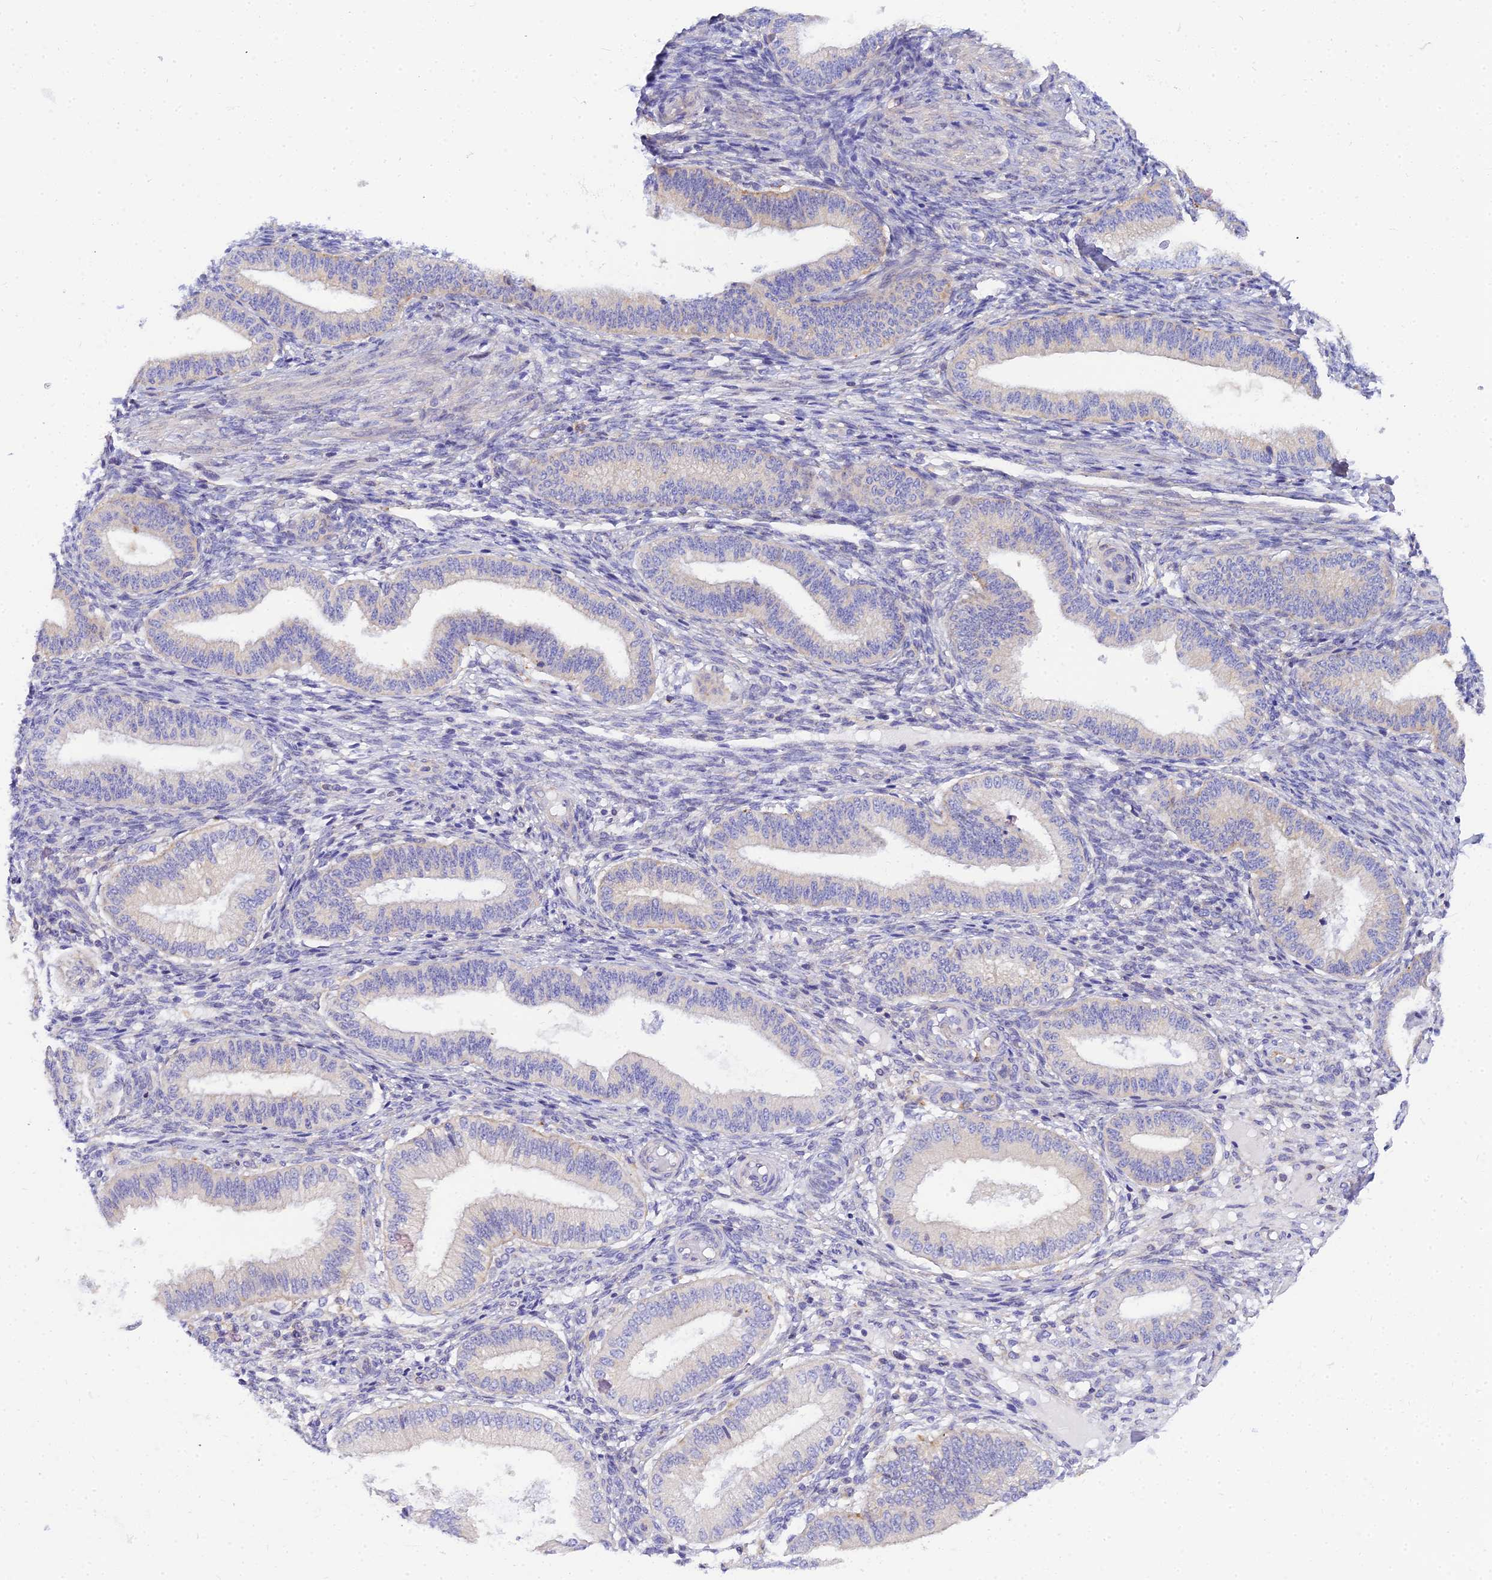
{"staining": {"intensity": "negative", "quantity": "none", "location": "none"}, "tissue": "endometrium", "cell_type": "Cells in endometrial stroma", "image_type": "normal", "snomed": [{"axis": "morphology", "description": "Normal tissue, NOS"}, {"axis": "topography", "description": "Endometrium"}], "caption": "A histopathology image of endometrium stained for a protein displays no brown staining in cells in endometrial stroma. Brightfield microscopy of immunohistochemistry (IHC) stained with DAB (3,3'-diaminobenzidine) (brown) and hematoxylin (blue), captured at high magnification.", "gene": "ARL8A", "patient": {"sex": "female", "age": 39}}